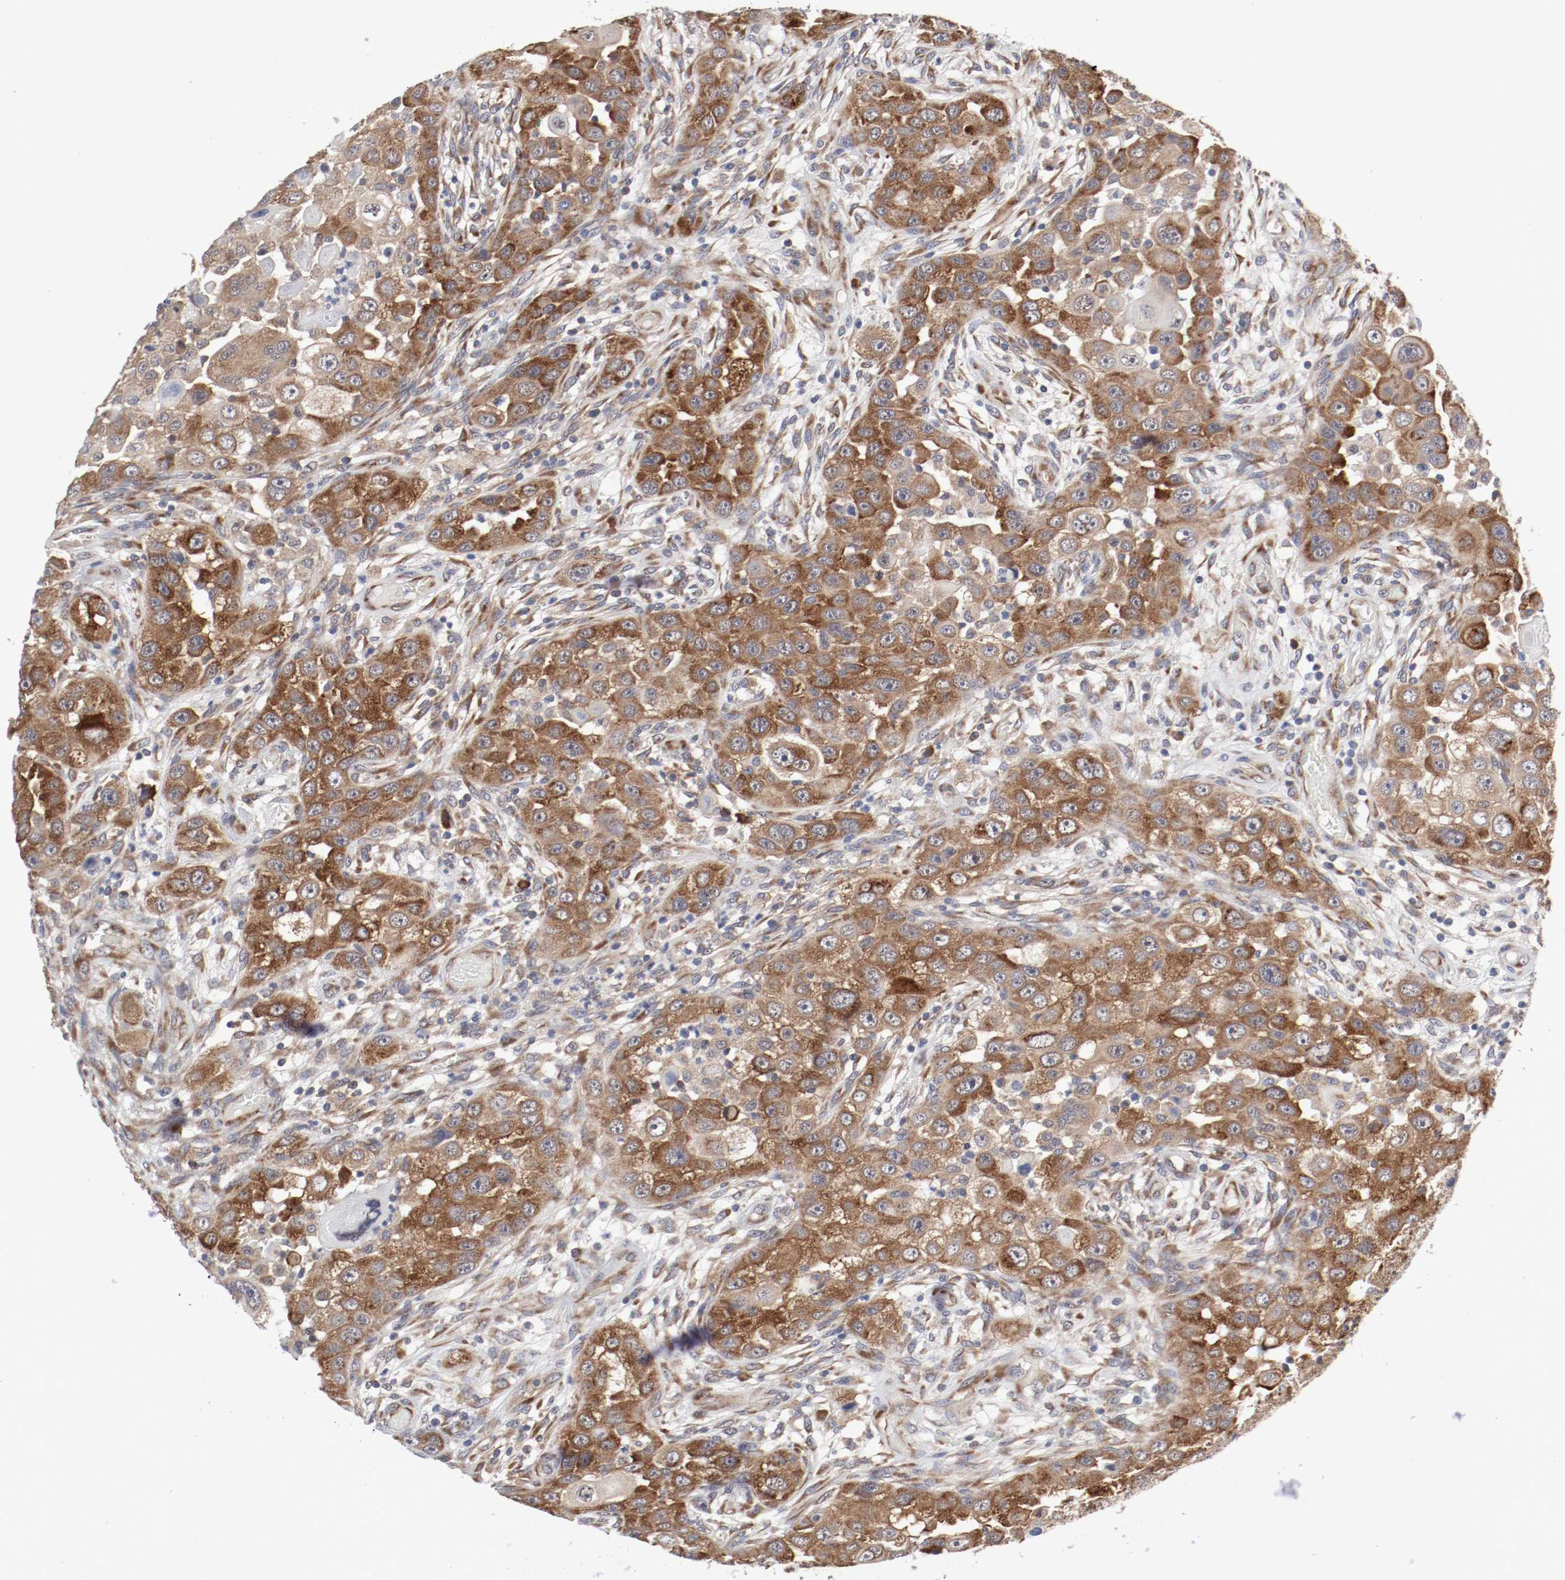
{"staining": {"intensity": "weak", "quantity": ">75%", "location": "cytoplasmic/membranous"}, "tissue": "head and neck cancer", "cell_type": "Tumor cells", "image_type": "cancer", "snomed": [{"axis": "morphology", "description": "Carcinoma, NOS"}, {"axis": "topography", "description": "Head-Neck"}], "caption": "Brown immunohistochemical staining in human head and neck cancer (carcinoma) displays weak cytoplasmic/membranous expression in about >75% of tumor cells. (DAB IHC with brightfield microscopy, high magnification).", "gene": "FKBP3", "patient": {"sex": "male", "age": 87}}